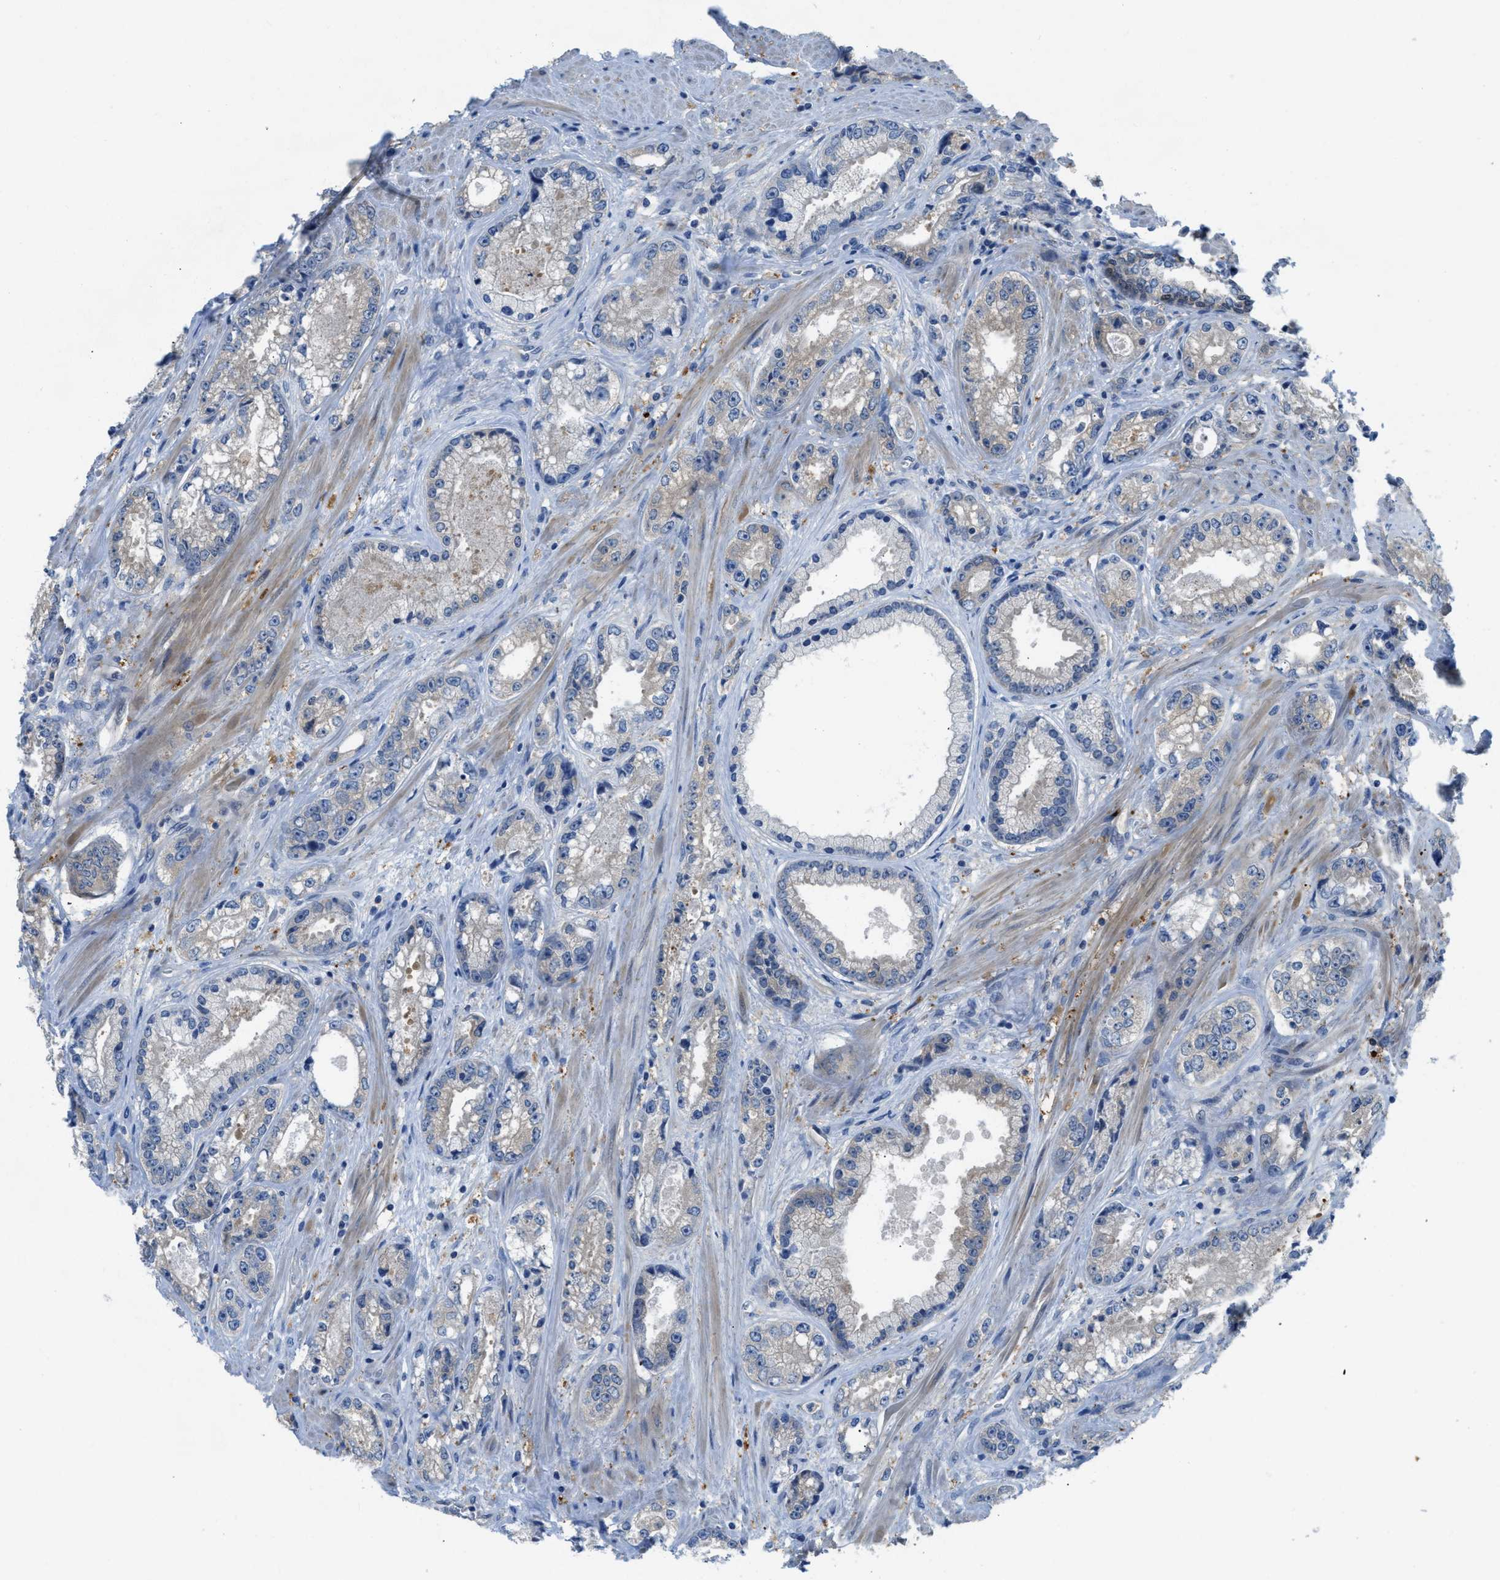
{"staining": {"intensity": "negative", "quantity": "none", "location": "none"}, "tissue": "prostate cancer", "cell_type": "Tumor cells", "image_type": "cancer", "snomed": [{"axis": "morphology", "description": "Adenocarcinoma, High grade"}, {"axis": "topography", "description": "Prostate"}], "caption": "Immunohistochemical staining of human prostate high-grade adenocarcinoma displays no significant positivity in tumor cells.", "gene": "PFKP", "patient": {"sex": "male", "age": 61}}